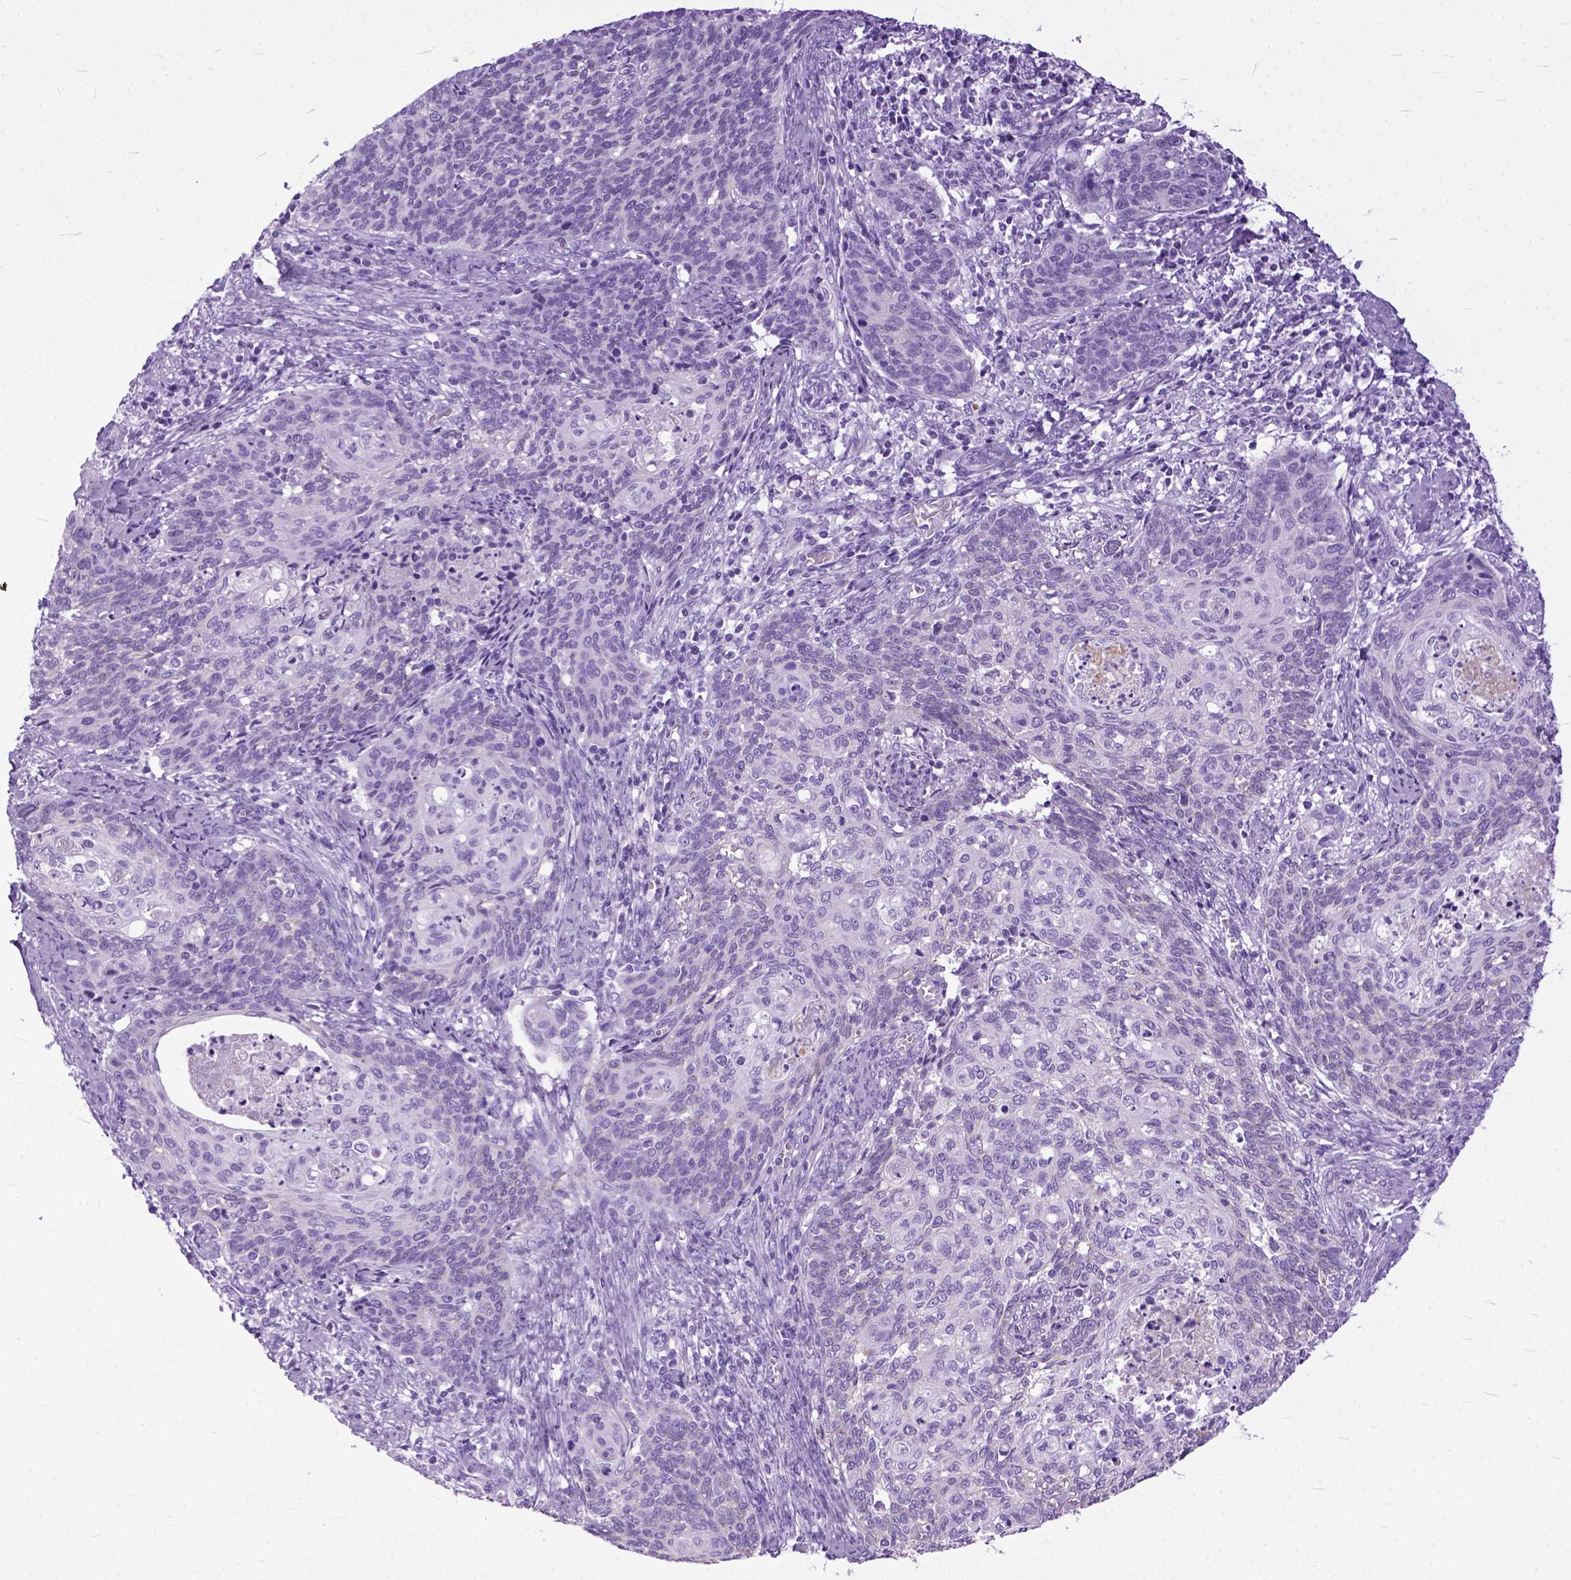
{"staining": {"intensity": "negative", "quantity": "none", "location": "none"}, "tissue": "cervical cancer", "cell_type": "Tumor cells", "image_type": "cancer", "snomed": [{"axis": "morphology", "description": "Normal tissue, NOS"}, {"axis": "morphology", "description": "Squamous cell carcinoma, NOS"}, {"axis": "topography", "description": "Cervix"}], "caption": "A micrograph of cervical cancer stained for a protein shows no brown staining in tumor cells.", "gene": "GNGT1", "patient": {"sex": "female", "age": 39}}